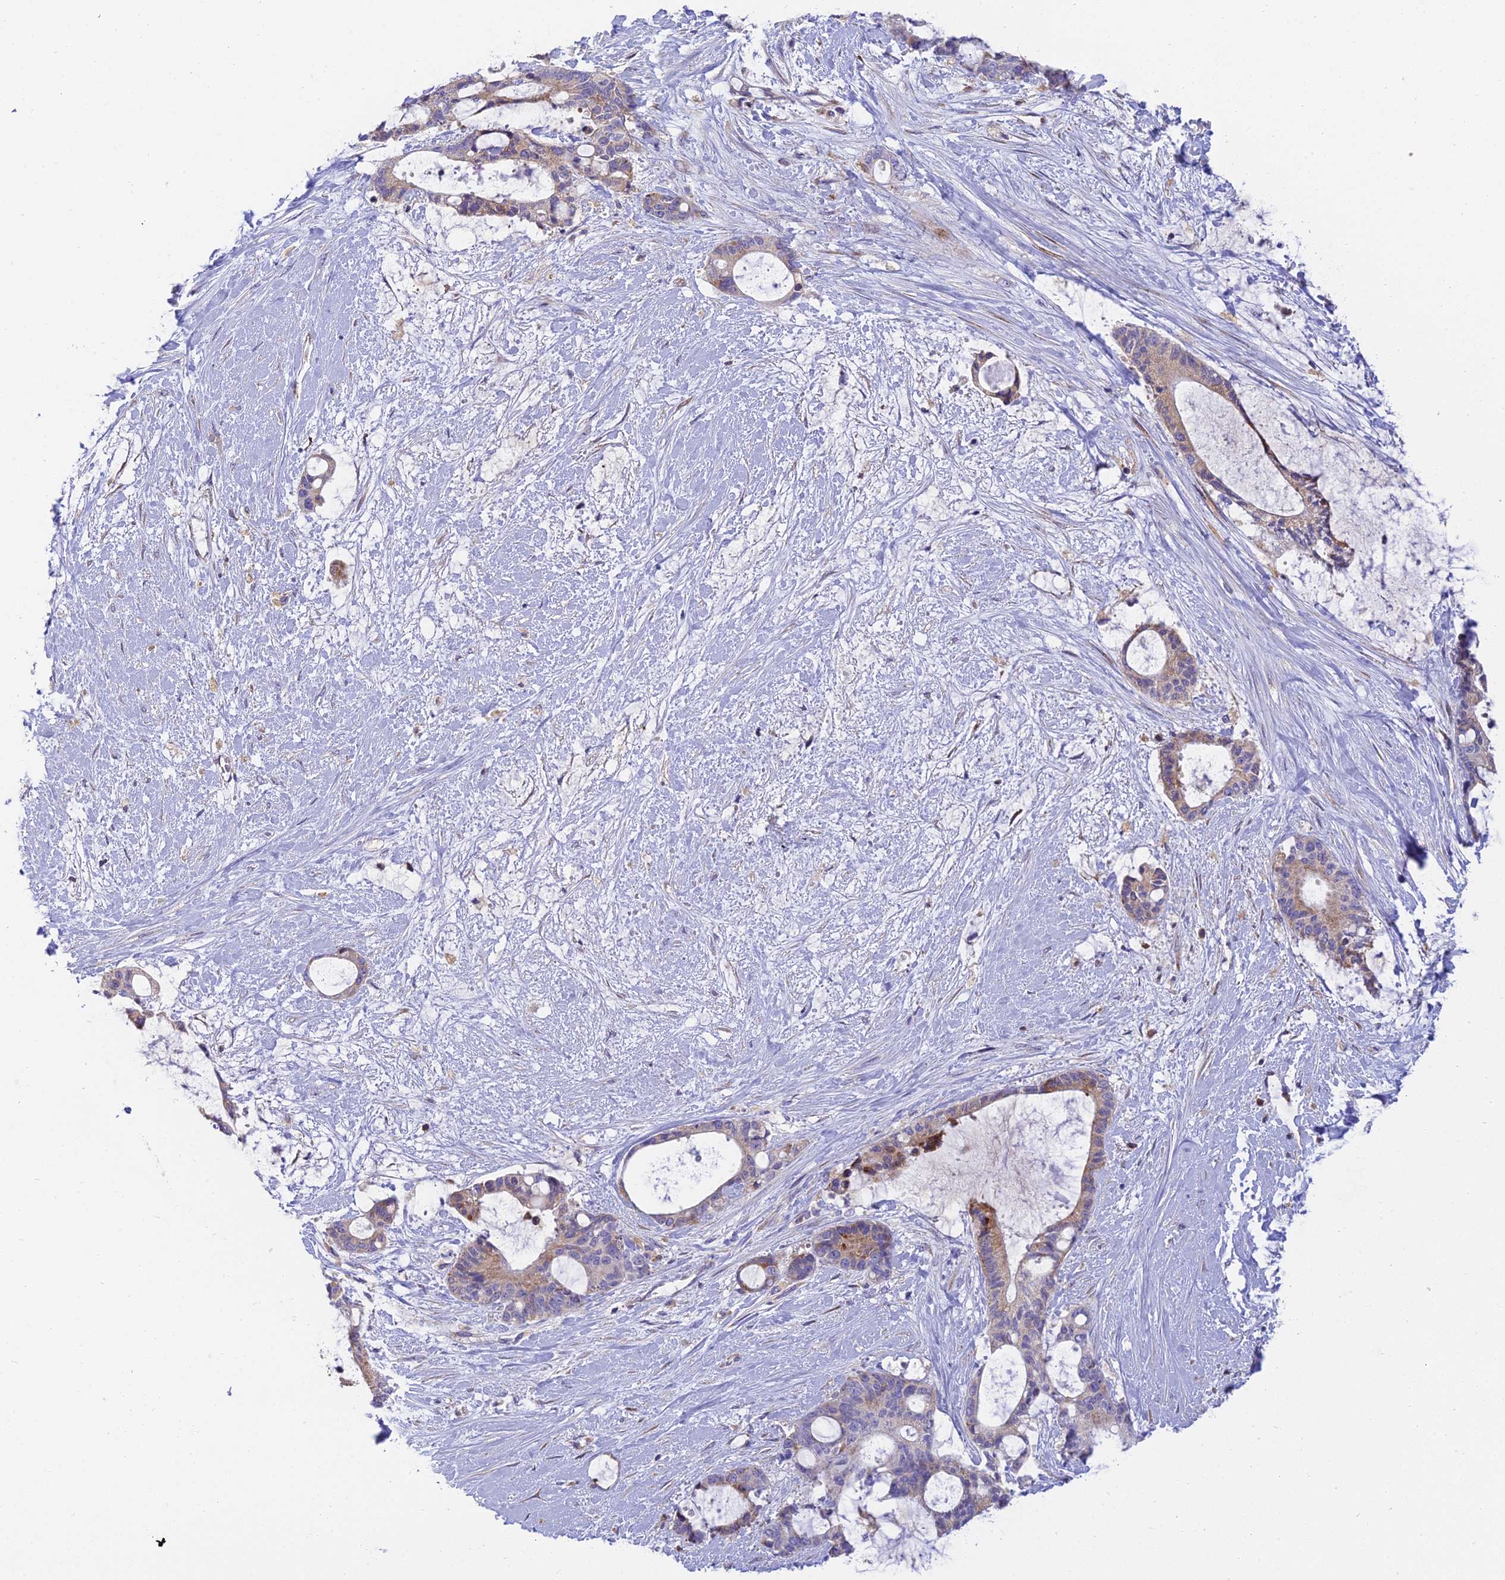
{"staining": {"intensity": "moderate", "quantity": "25%-75%", "location": "cytoplasmic/membranous"}, "tissue": "liver cancer", "cell_type": "Tumor cells", "image_type": "cancer", "snomed": [{"axis": "morphology", "description": "Normal tissue, NOS"}, {"axis": "morphology", "description": "Cholangiocarcinoma"}, {"axis": "topography", "description": "Liver"}, {"axis": "topography", "description": "Peripheral nerve tissue"}], "caption": "Human liver cholangiocarcinoma stained for a protein (brown) reveals moderate cytoplasmic/membranous positive staining in approximately 25%-75% of tumor cells.", "gene": "CLCN7", "patient": {"sex": "female", "age": 73}}